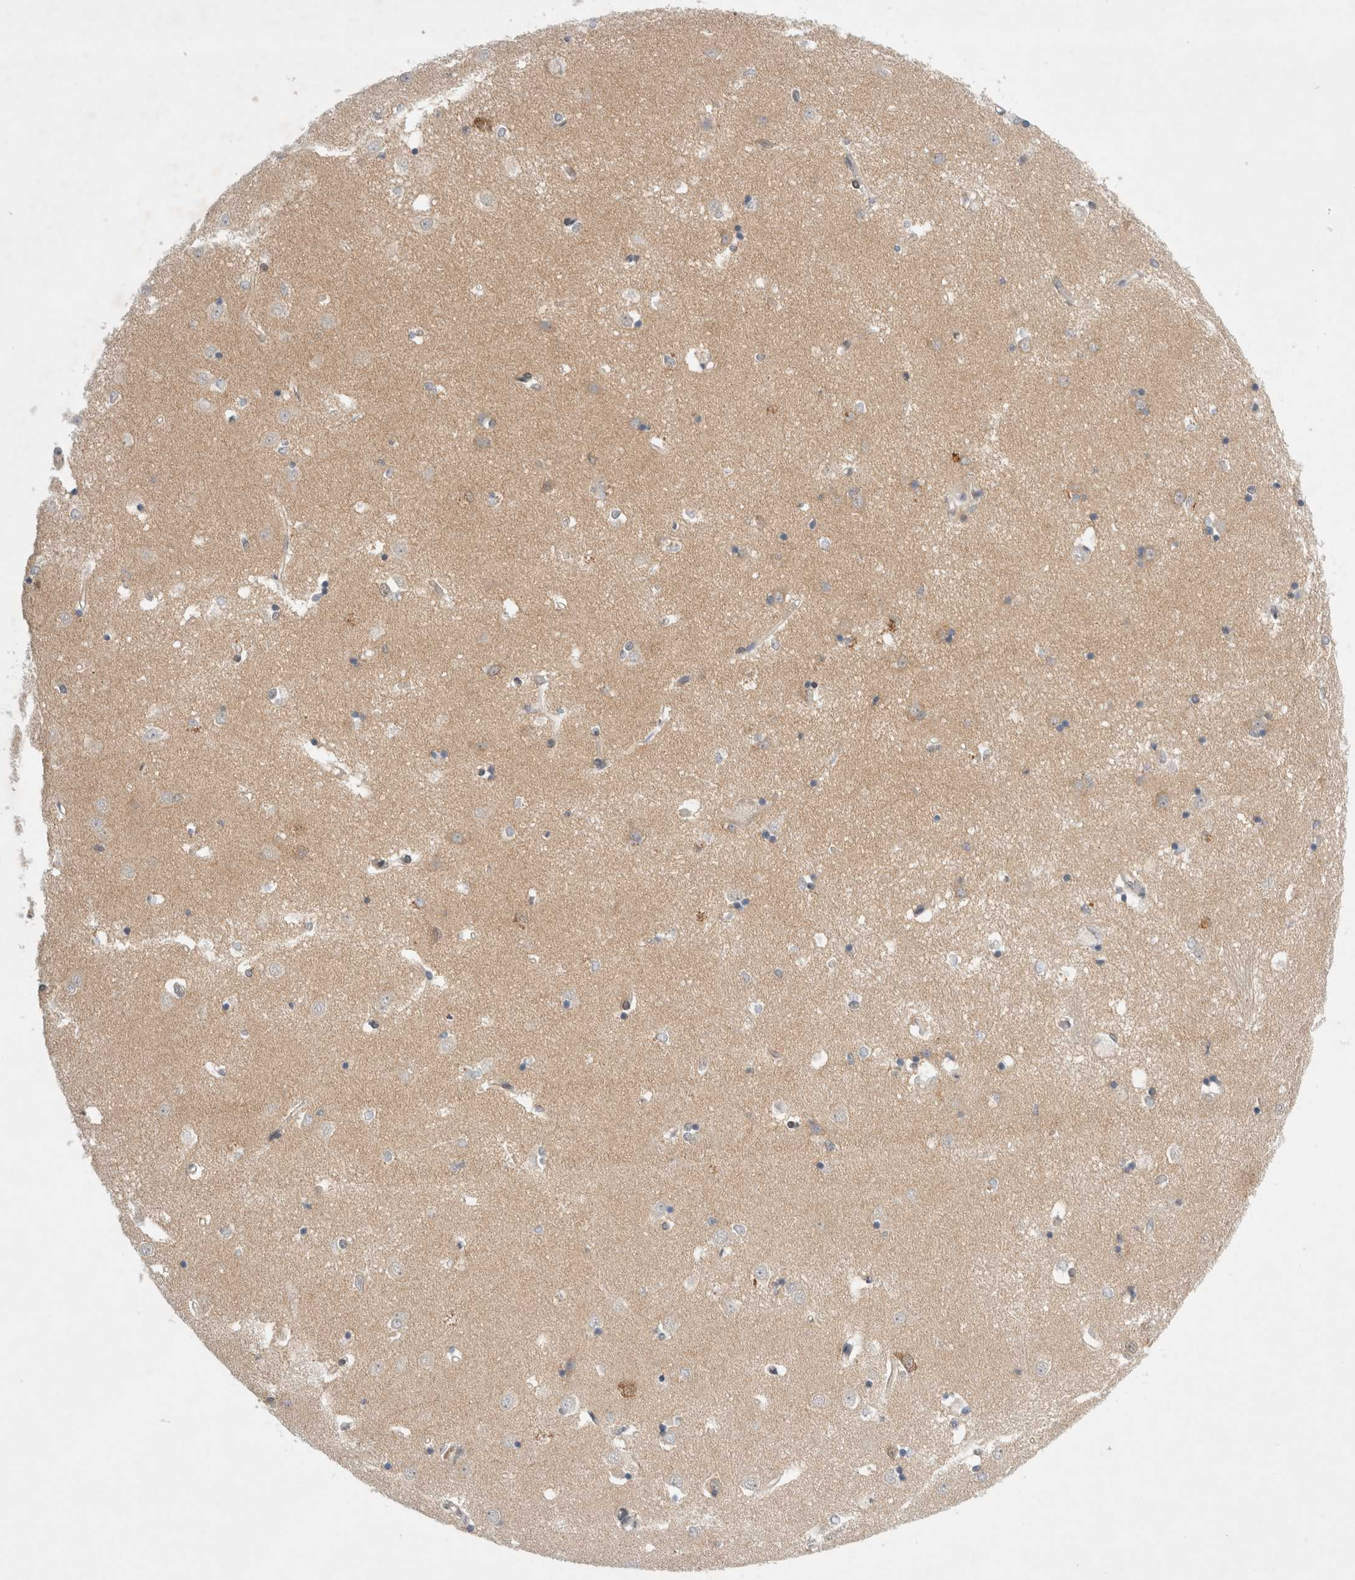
{"staining": {"intensity": "weak", "quantity": "<25%", "location": "cytoplasmic/membranous"}, "tissue": "caudate", "cell_type": "Glial cells", "image_type": "normal", "snomed": [{"axis": "morphology", "description": "Normal tissue, NOS"}, {"axis": "topography", "description": "Lateral ventricle wall"}], "caption": "Immunohistochemistry (IHC) micrograph of normal caudate: caudate stained with DAB shows no significant protein expression in glial cells. (DAB IHC with hematoxylin counter stain).", "gene": "WIPF2", "patient": {"sex": "male", "age": 45}}